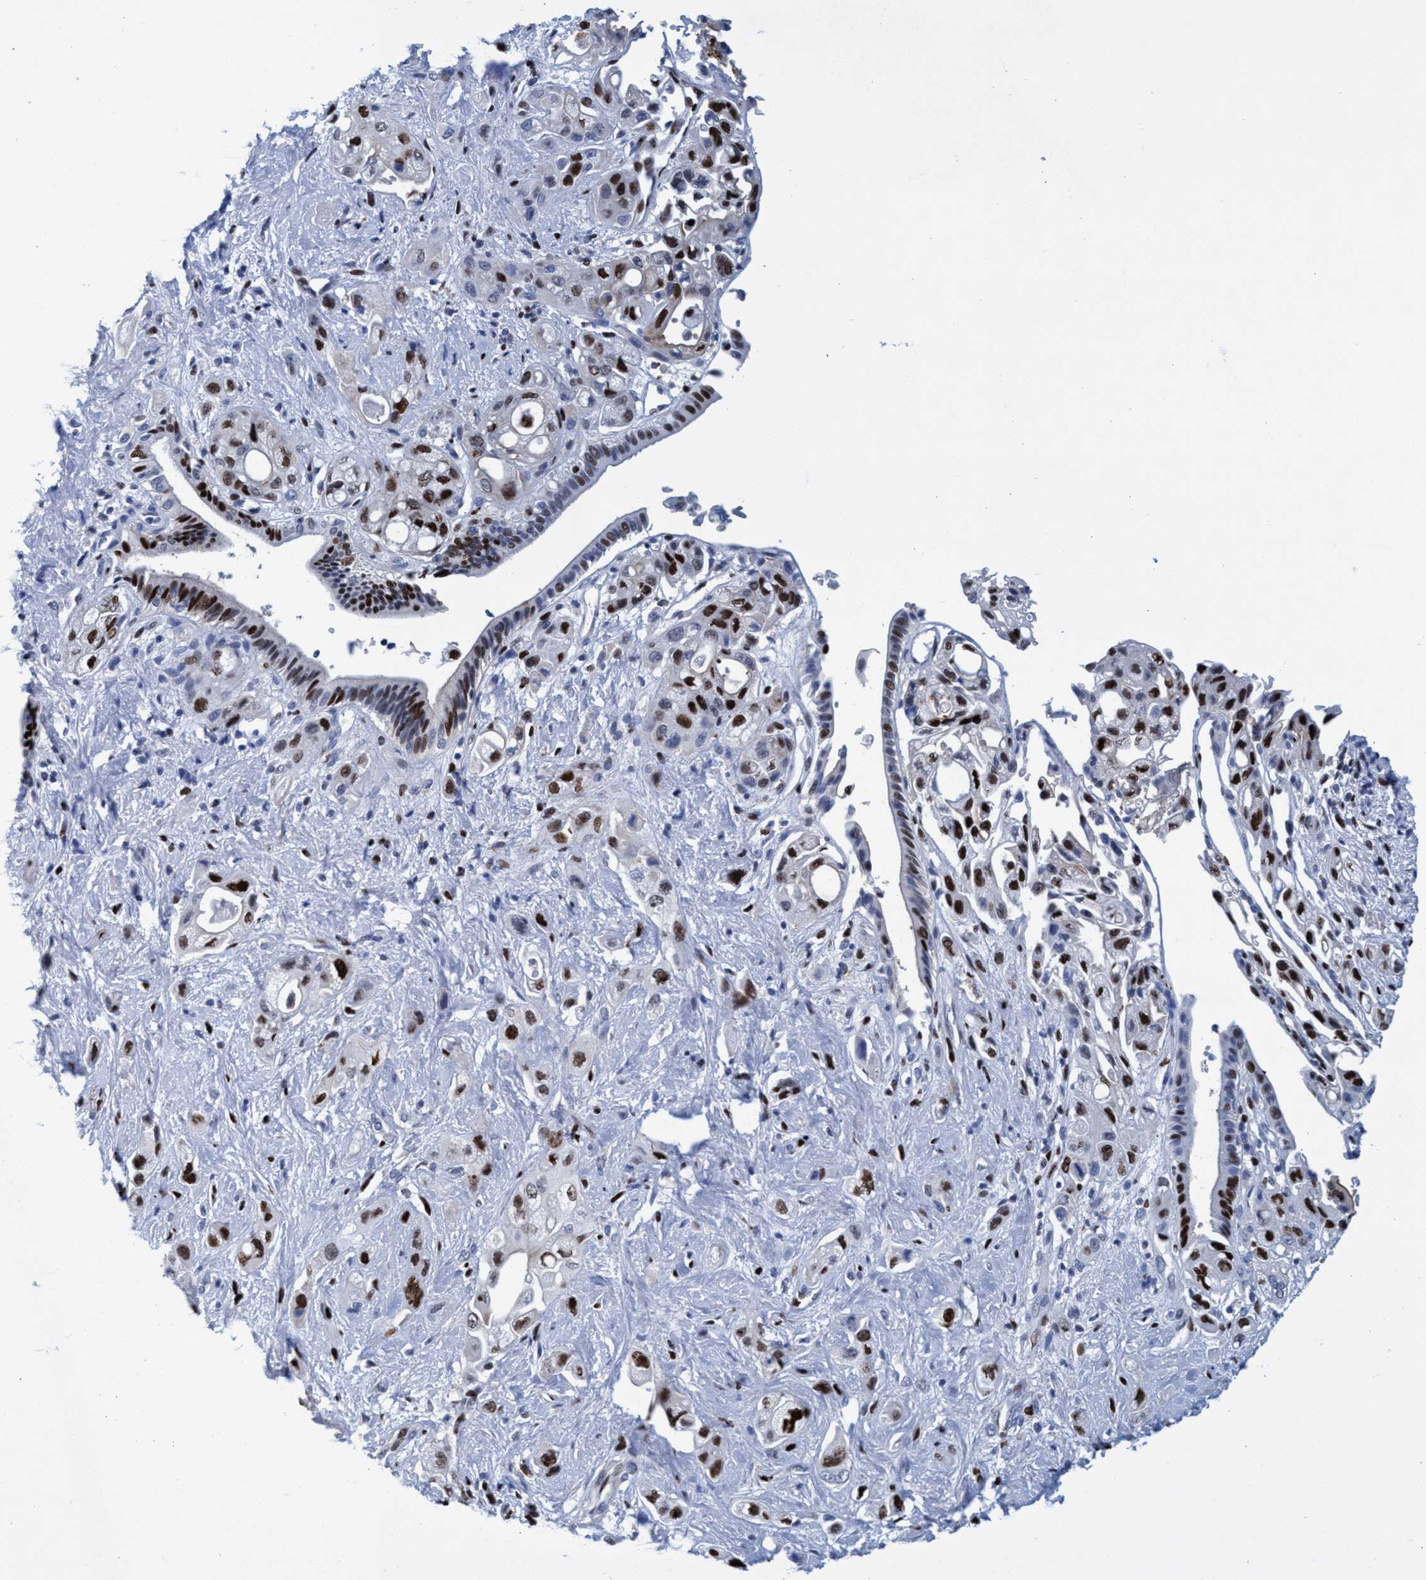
{"staining": {"intensity": "strong", "quantity": ">75%", "location": "nuclear"}, "tissue": "pancreatic cancer", "cell_type": "Tumor cells", "image_type": "cancer", "snomed": [{"axis": "morphology", "description": "Adenocarcinoma, NOS"}, {"axis": "topography", "description": "Pancreas"}], "caption": "A high-resolution photomicrograph shows immunohistochemistry (IHC) staining of adenocarcinoma (pancreatic), which reveals strong nuclear expression in approximately >75% of tumor cells. (DAB IHC with brightfield microscopy, high magnification).", "gene": "R3HCC1", "patient": {"sex": "female", "age": 66}}